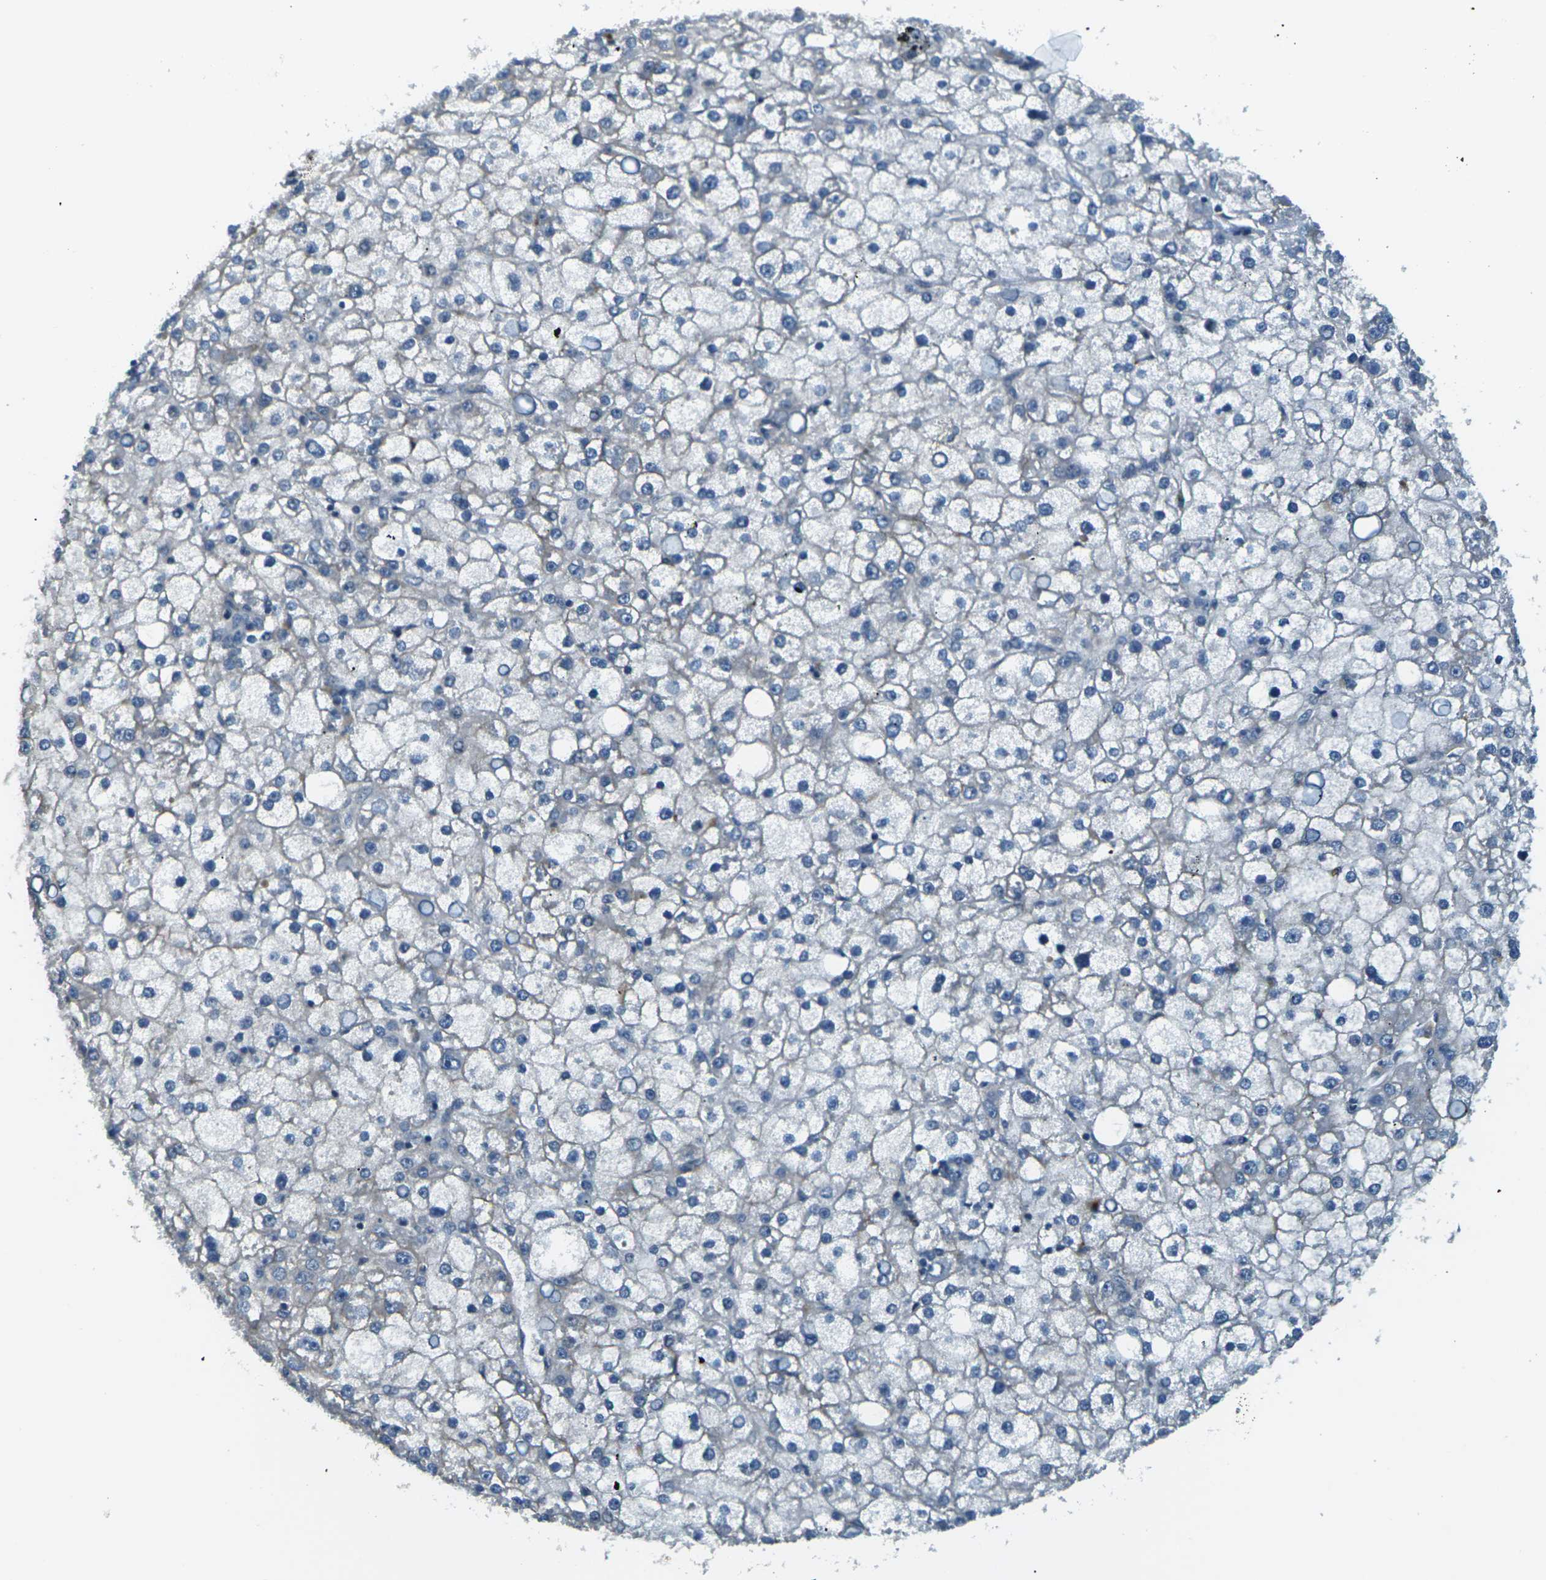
{"staining": {"intensity": "negative", "quantity": "none", "location": "none"}, "tissue": "liver cancer", "cell_type": "Tumor cells", "image_type": "cancer", "snomed": [{"axis": "morphology", "description": "Carcinoma, Hepatocellular, NOS"}, {"axis": "topography", "description": "Liver"}], "caption": "Liver cancer stained for a protein using immunohistochemistry (IHC) reveals no staining tumor cells.", "gene": "SLC13A3", "patient": {"sex": "male", "age": 67}}